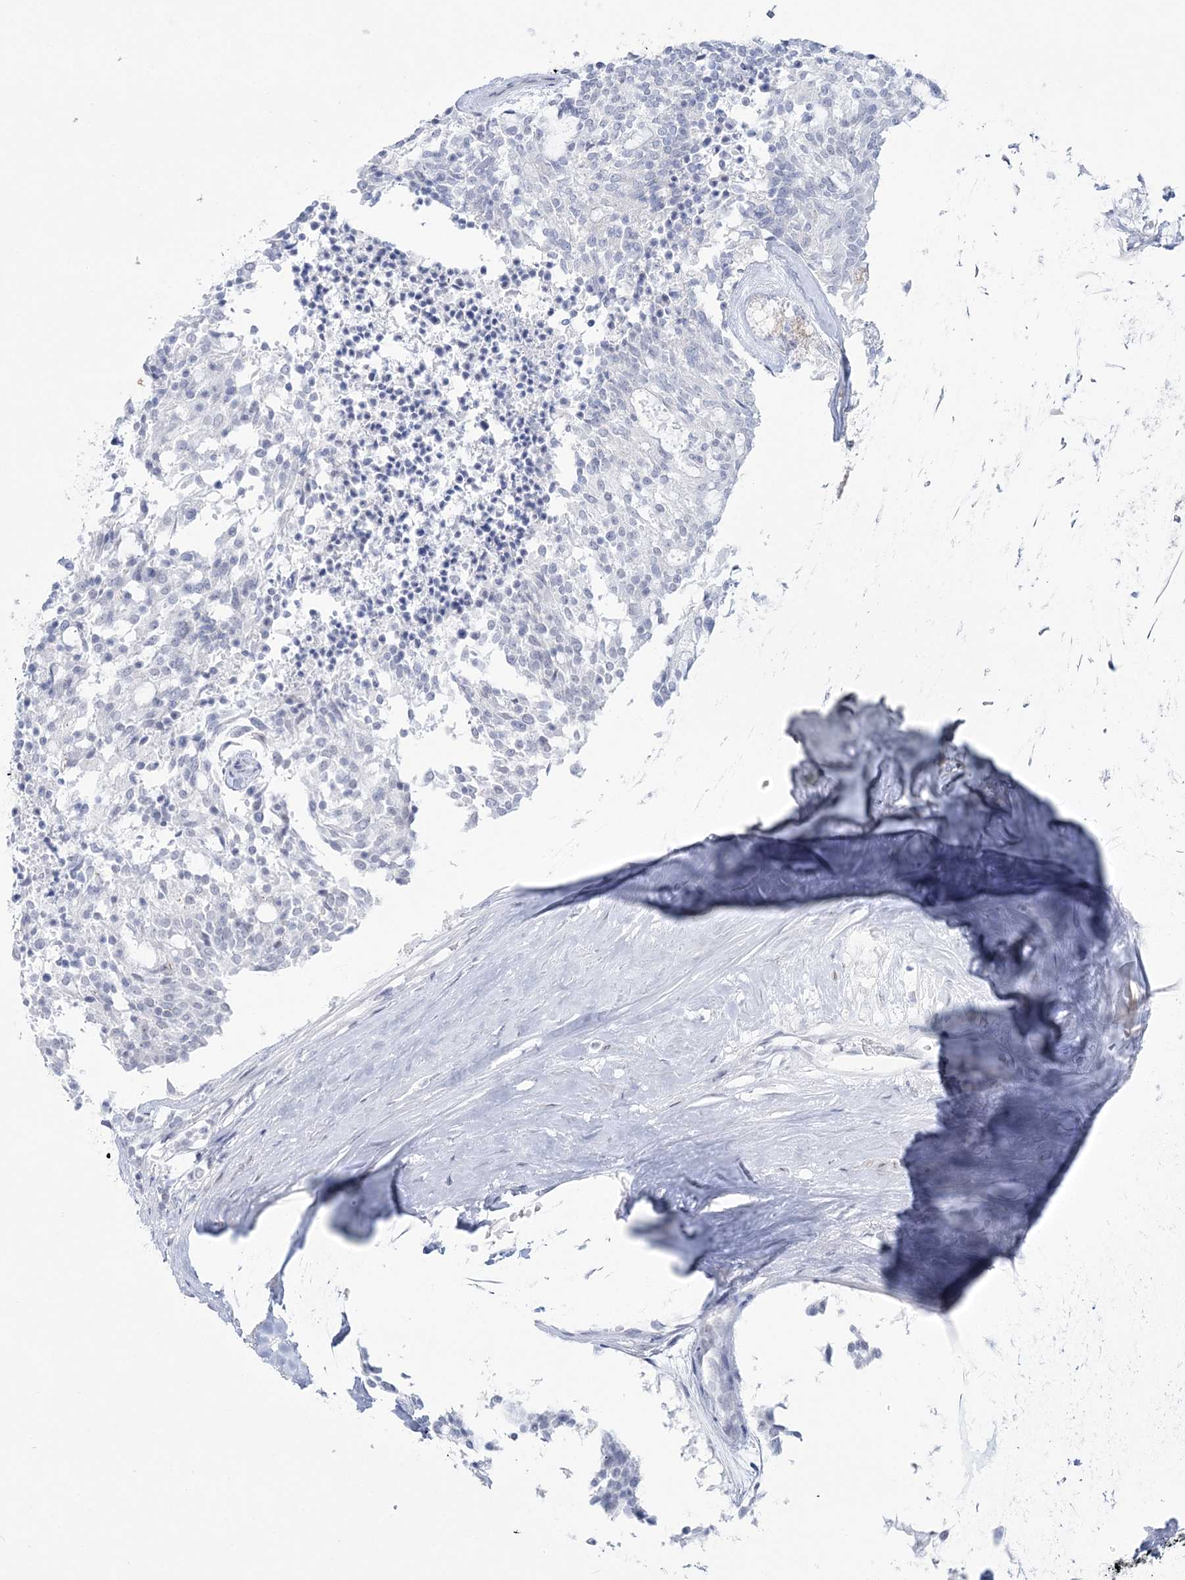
{"staining": {"intensity": "negative", "quantity": "none", "location": "none"}, "tissue": "carcinoid", "cell_type": "Tumor cells", "image_type": "cancer", "snomed": [{"axis": "morphology", "description": "Carcinoid, malignant, NOS"}, {"axis": "topography", "description": "Pancreas"}], "caption": "This image is of carcinoid stained with immunohistochemistry (IHC) to label a protein in brown with the nuclei are counter-stained blue. There is no positivity in tumor cells. Nuclei are stained in blue.", "gene": "ZNF843", "patient": {"sex": "female", "age": 54}}